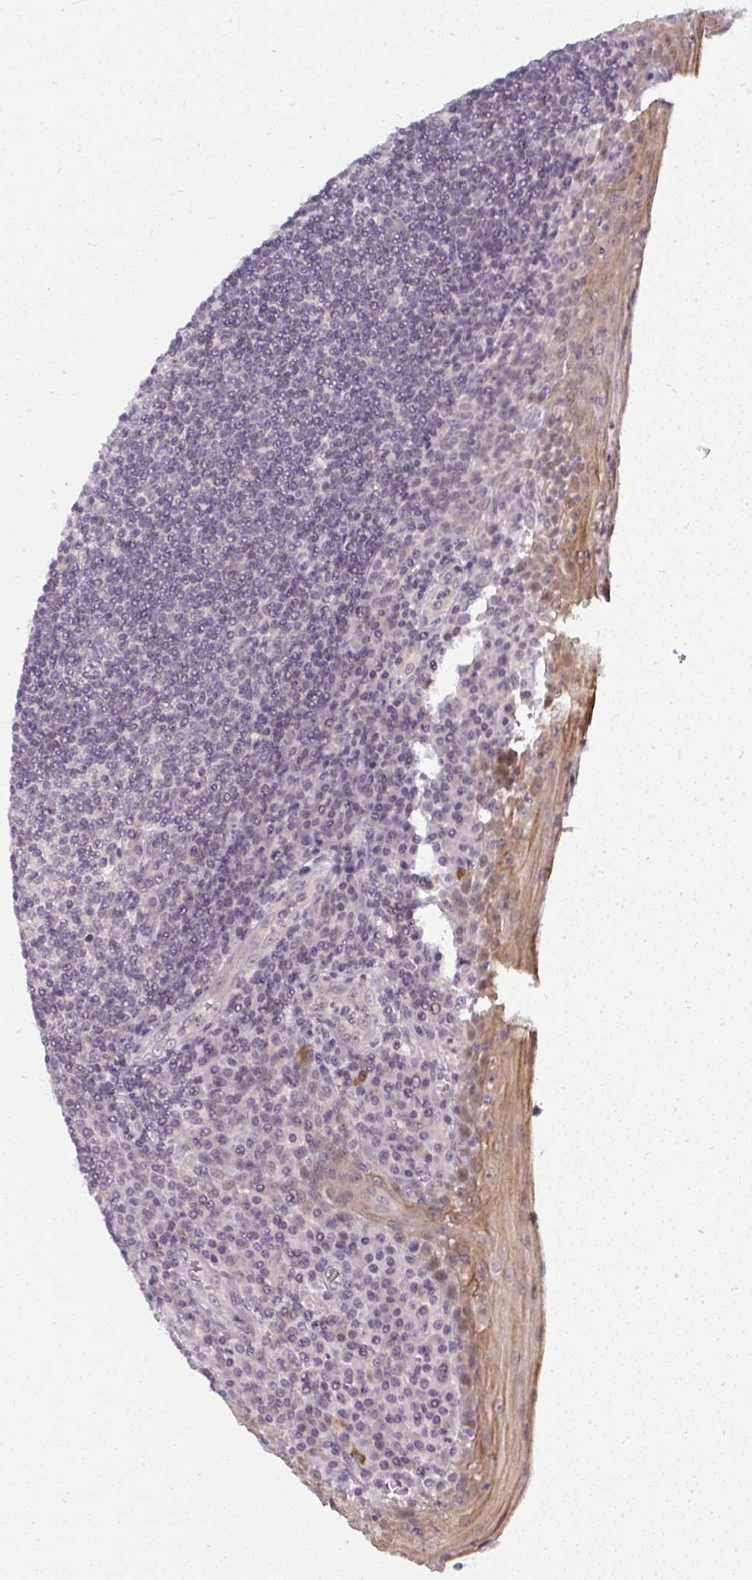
{"staining": {"intensity": "negative", "quantity": "none", "location": "none"}, "tissue": "tonsil", "cell_type": "Germinal center cells", "image_type": "normal", "snomed": [{"axis": "morphology", "description": "Normal tissue, NOS"}, {"axis": "topography", "description": "Tonsil"}], "caption": "Immunohistochemistry of unremarkable tonsil displays no positivity in germinal center cells. Brightfield microscopy of immunohistochemistry (IHC) stained with DAB (3,3'-diaminobenzidine) (brown) and hematoxylin (blue), captured at high magnification.", "gene": "FAM117B", "patient": {"sex": "male", "age": 27}}